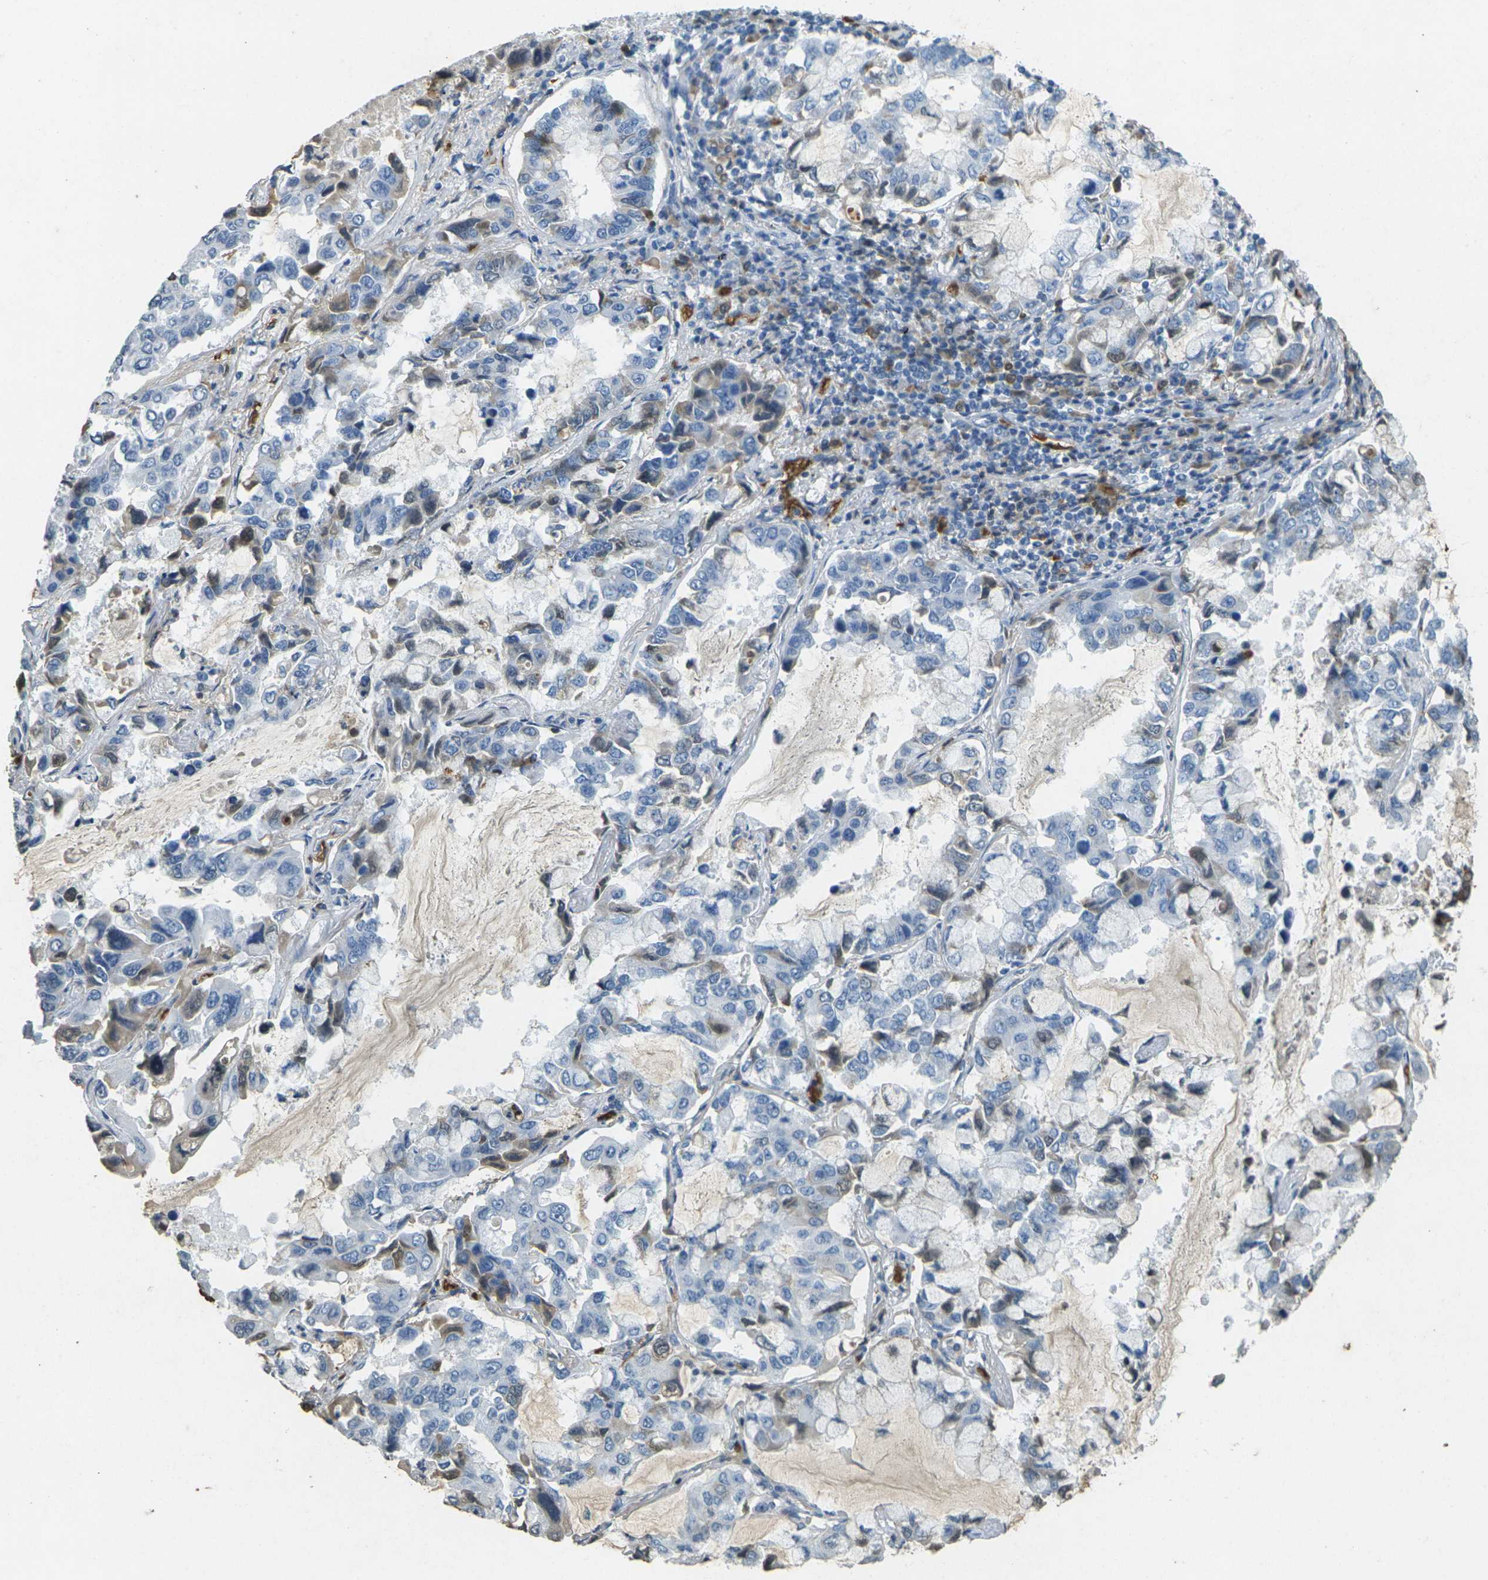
{"staining": {"intensity": "moderate", "quantity": "<25%", "location": "cytoplasmic/membranous"}, "tissue": "lung cancer", "cell_type": "Tumor cells", "image_type": "cancer", "snomed": [{"axis": "morphology", "description": "Adenocarcinoma, NOS"}, {"axis": "topography", "description": "Lung"}], "caption": "Immunohistochemistry (IHC) staining of lung cancer (adenocarcinoma), which shows low levels of moderate cytoplasmic/membranous staining in about <25% of tumor cells indicating moderate cytoplasmic/membranous protein staining. The staining was performed using DAB (brown) for protein detection and nuclei were counterstained in hematoxylin (blue).", "gene": "HBB", "patient": {"sex": "male", "age": 64}}